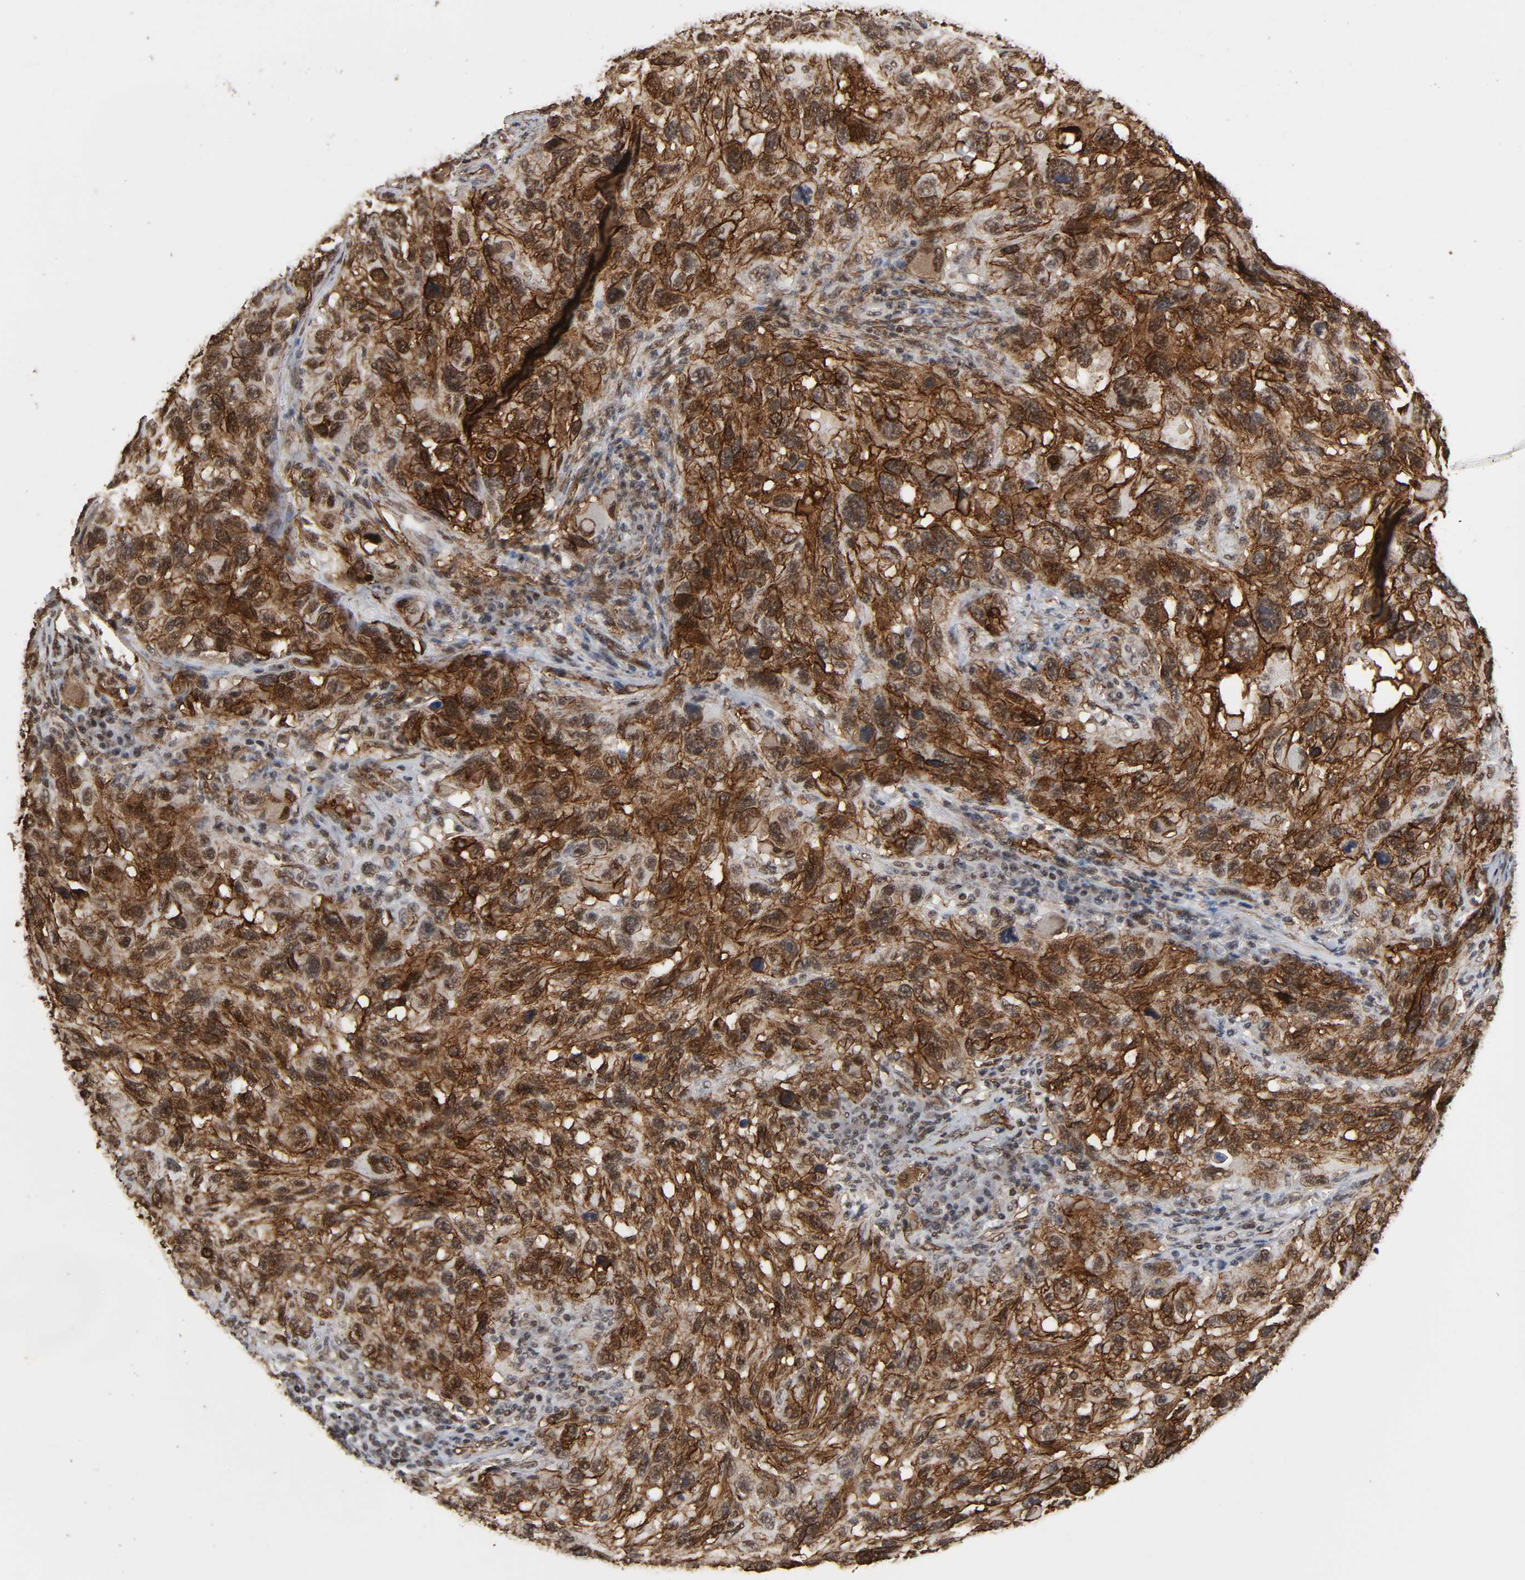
{"staining": {"intensity": "strong", "quantity": ">75%", "location": "cytoplasmic/membranous,nuclear"}, "tissue": "melanoma", "cell_type": "Tumor cells", "image_type": "cancer", "snomed": [{"axis": "morphology", "description": "Malignant melanoma, NOS"}, {"axis": "topography", "description": "Skin"}], "caption": "Melanoma was stained to show a protein in brown. There is high levels of strong cytoplasmic/membranous and nuclear positivity in approximately >75% of tumor cells. Using DAB (brown) and hematoxylin (blue) stains, captured at high magnification using brightfield microscopy.", "gene": "AHNAK2", "patient": {"sex": "male", "age": 53}}